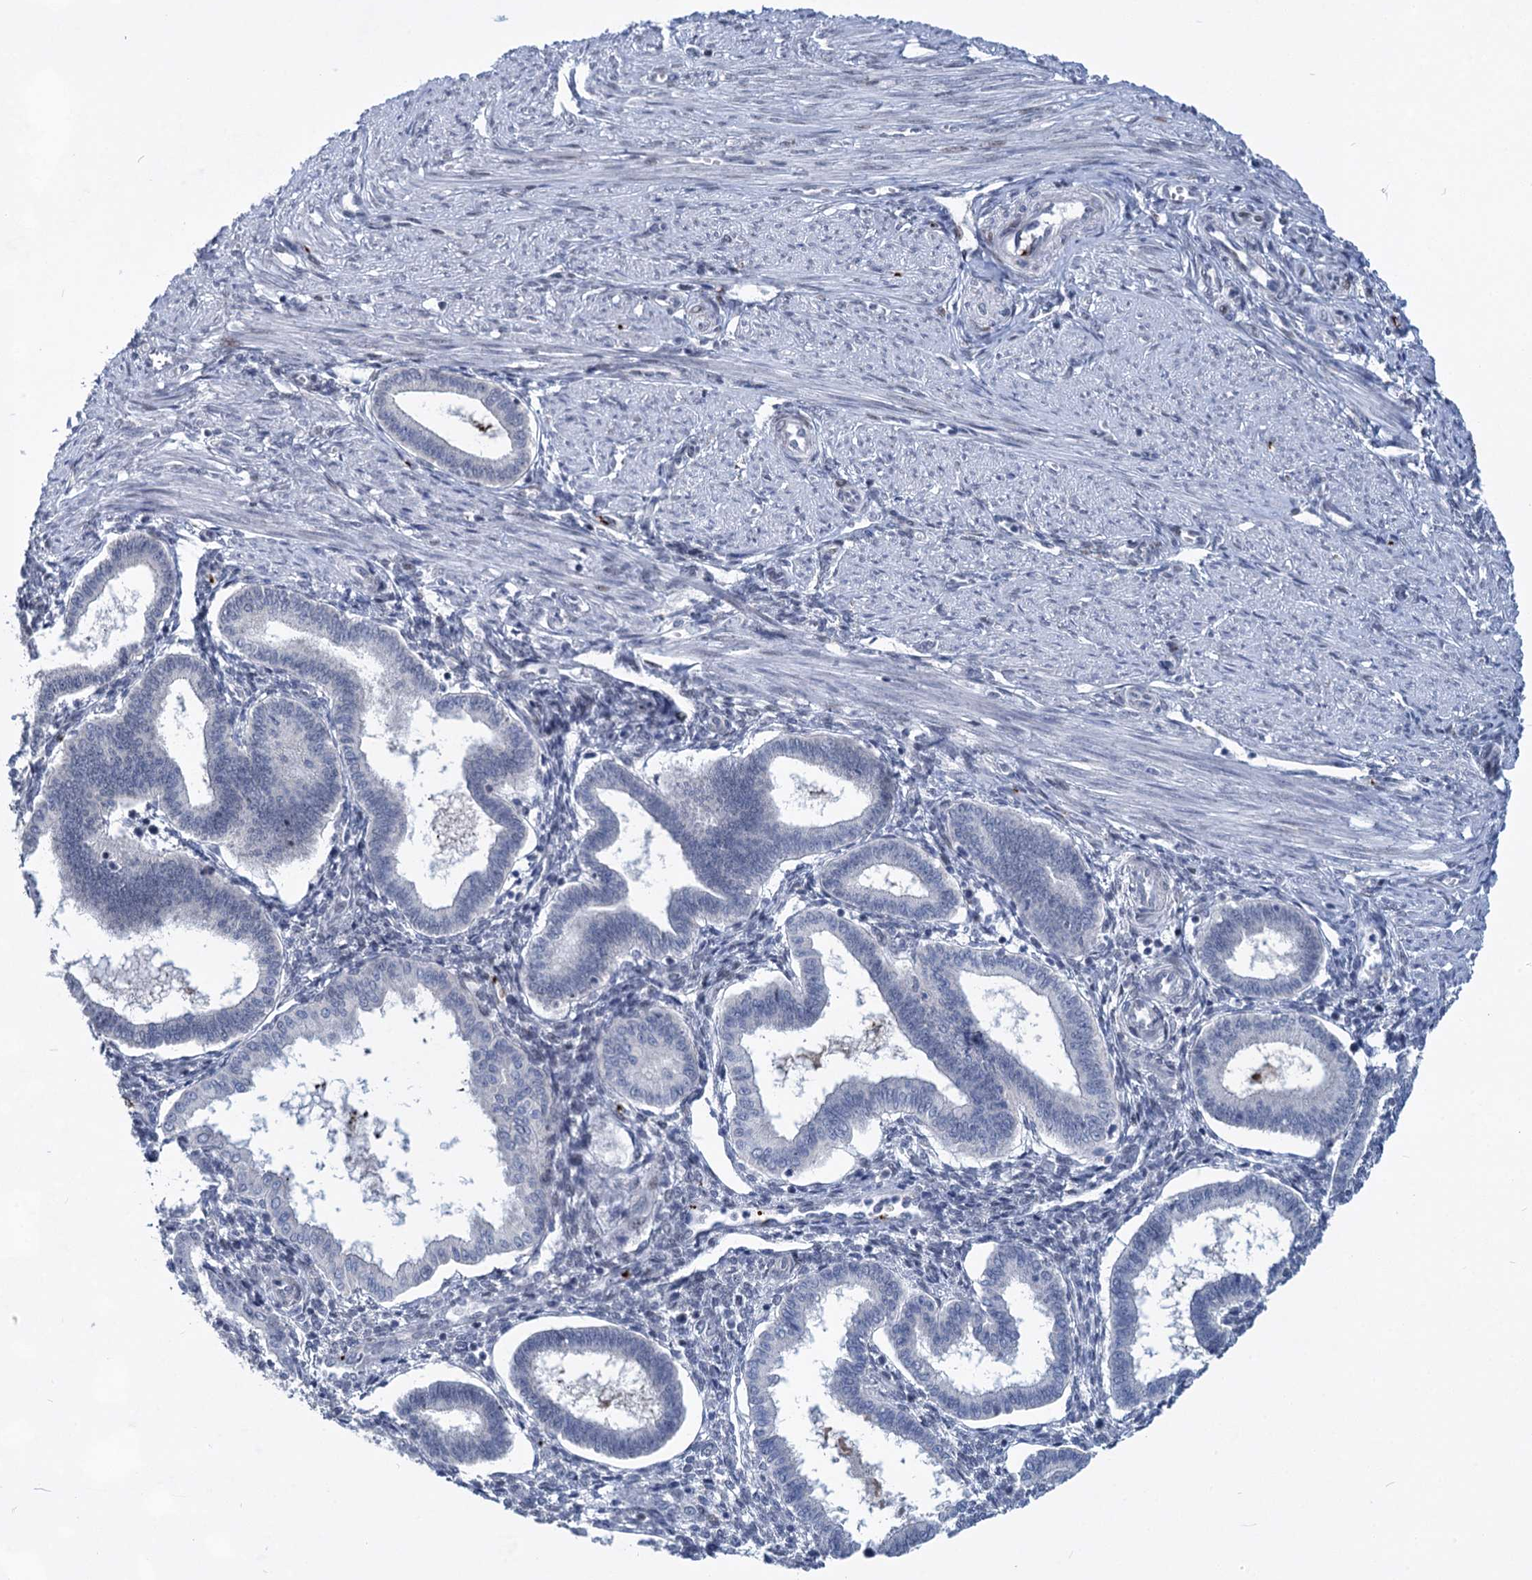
{"staining": {"intensity": "negative", "quantity": "none", "location": "none"}, "tissue": "endometrium", "cell_type": "Cells in endometrial stroma", "image_type": "normal", "snomed": [{"axis": "morphology", "description": "Normal tissue, NOS"}, {"axis": "topography", "description": "Endometrium"}], "caption": "There is no significant staining in cells in endometrial stroma of endometrium. (Stains: DAB (3,3'-diaminobenzidine) IHC with hematoxylin counter stain, Microscopy: brightfield microscopy at high magnification).", "gene": "MON2", "patient": {"sex": "female", "age": 25}}